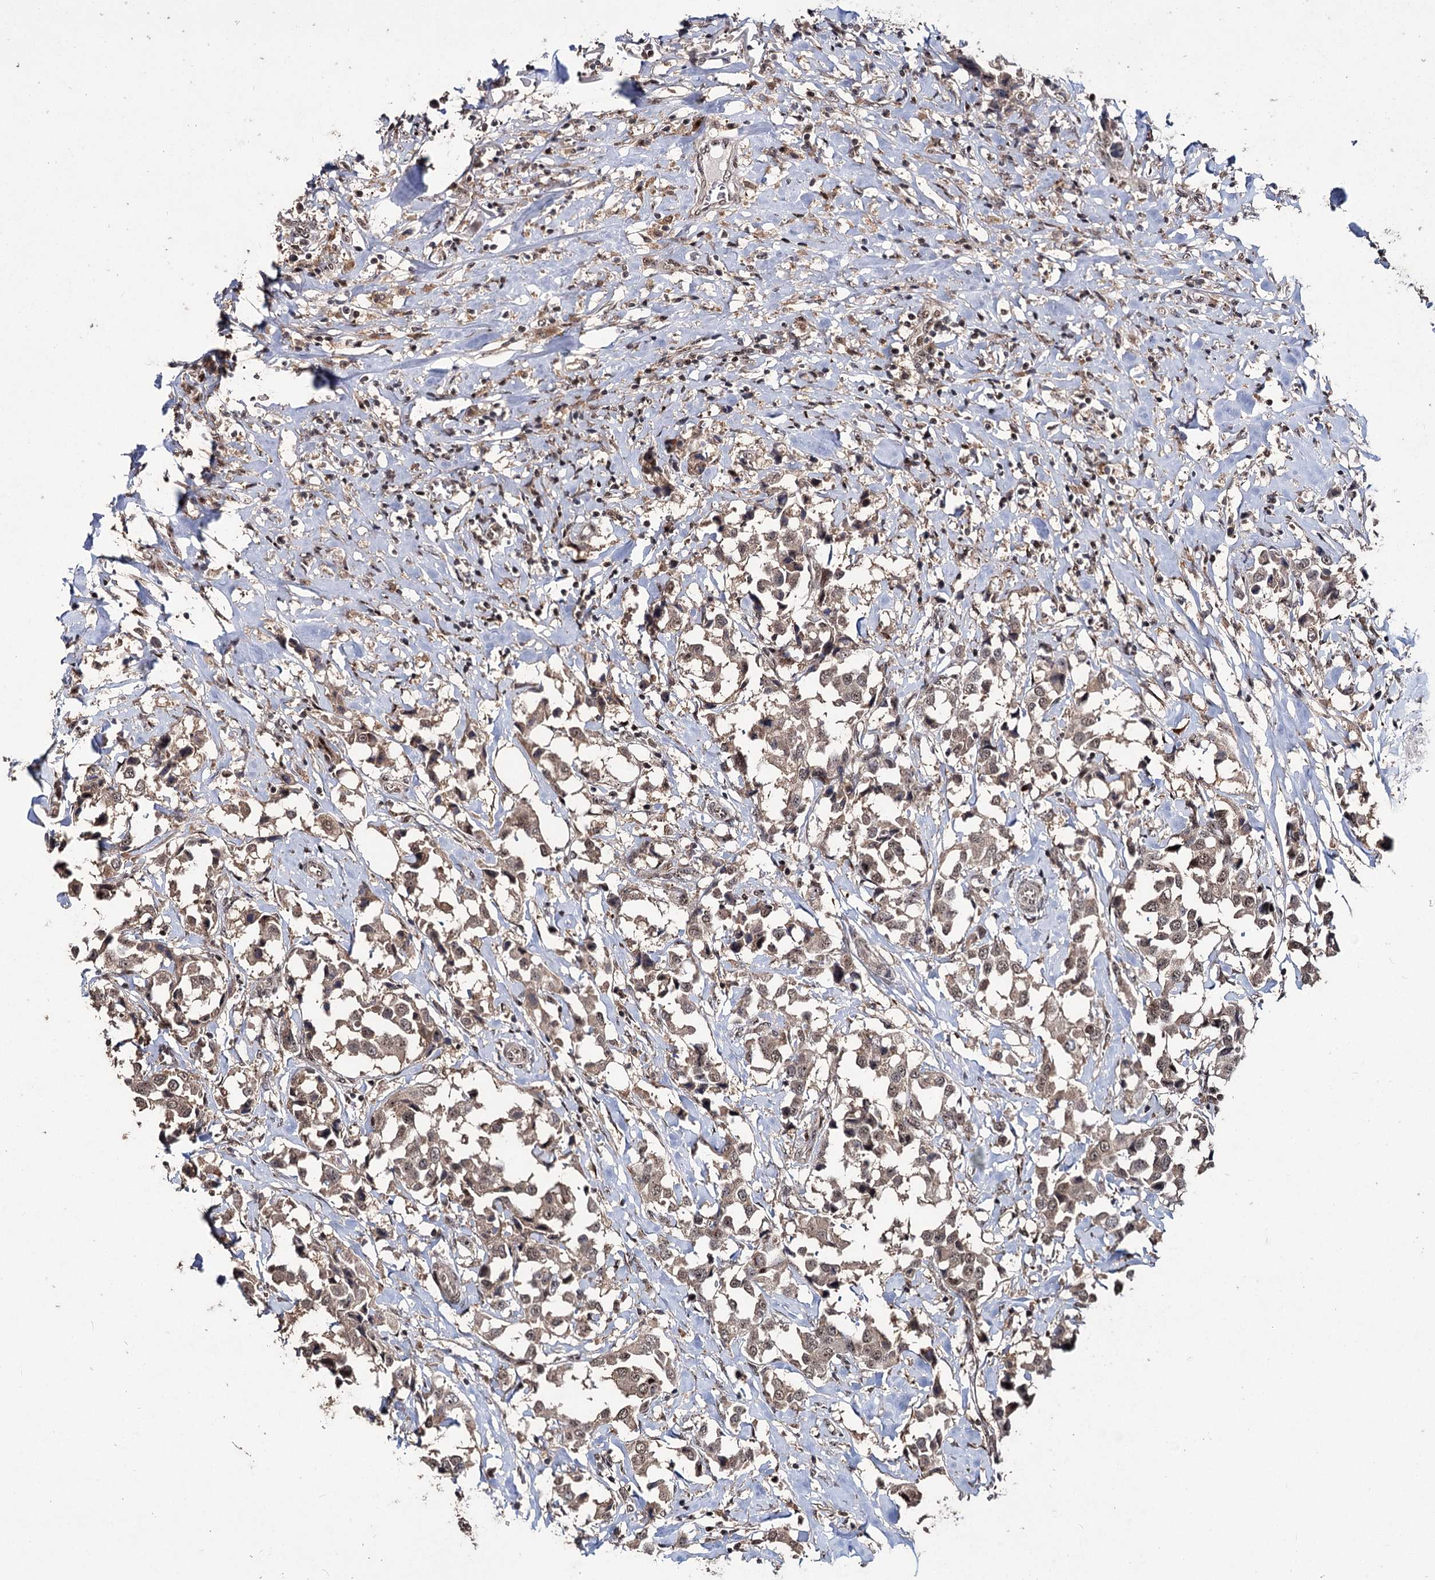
{"staining": {"intensity": "moderate", "quantity": ">75%", "location": "cytoplasmic/membranous,nuclear"}, "tissue": "breast cancer", "cell_type": "Tumor cells", "image_type": "cancer", "snomed": [{"axis": "morphology", "description": "Duct carcinoma"}, {"axis": "topography", "description": "Breast"}], "caption": "Immunohistochemical staining of breast cancer reveals moderate cytoplasmic/membranous and nuclear protein staining in about >75% of tumor cells.", "gene": "MKNK2", "patient": {"sex": "female", "age": 80}}